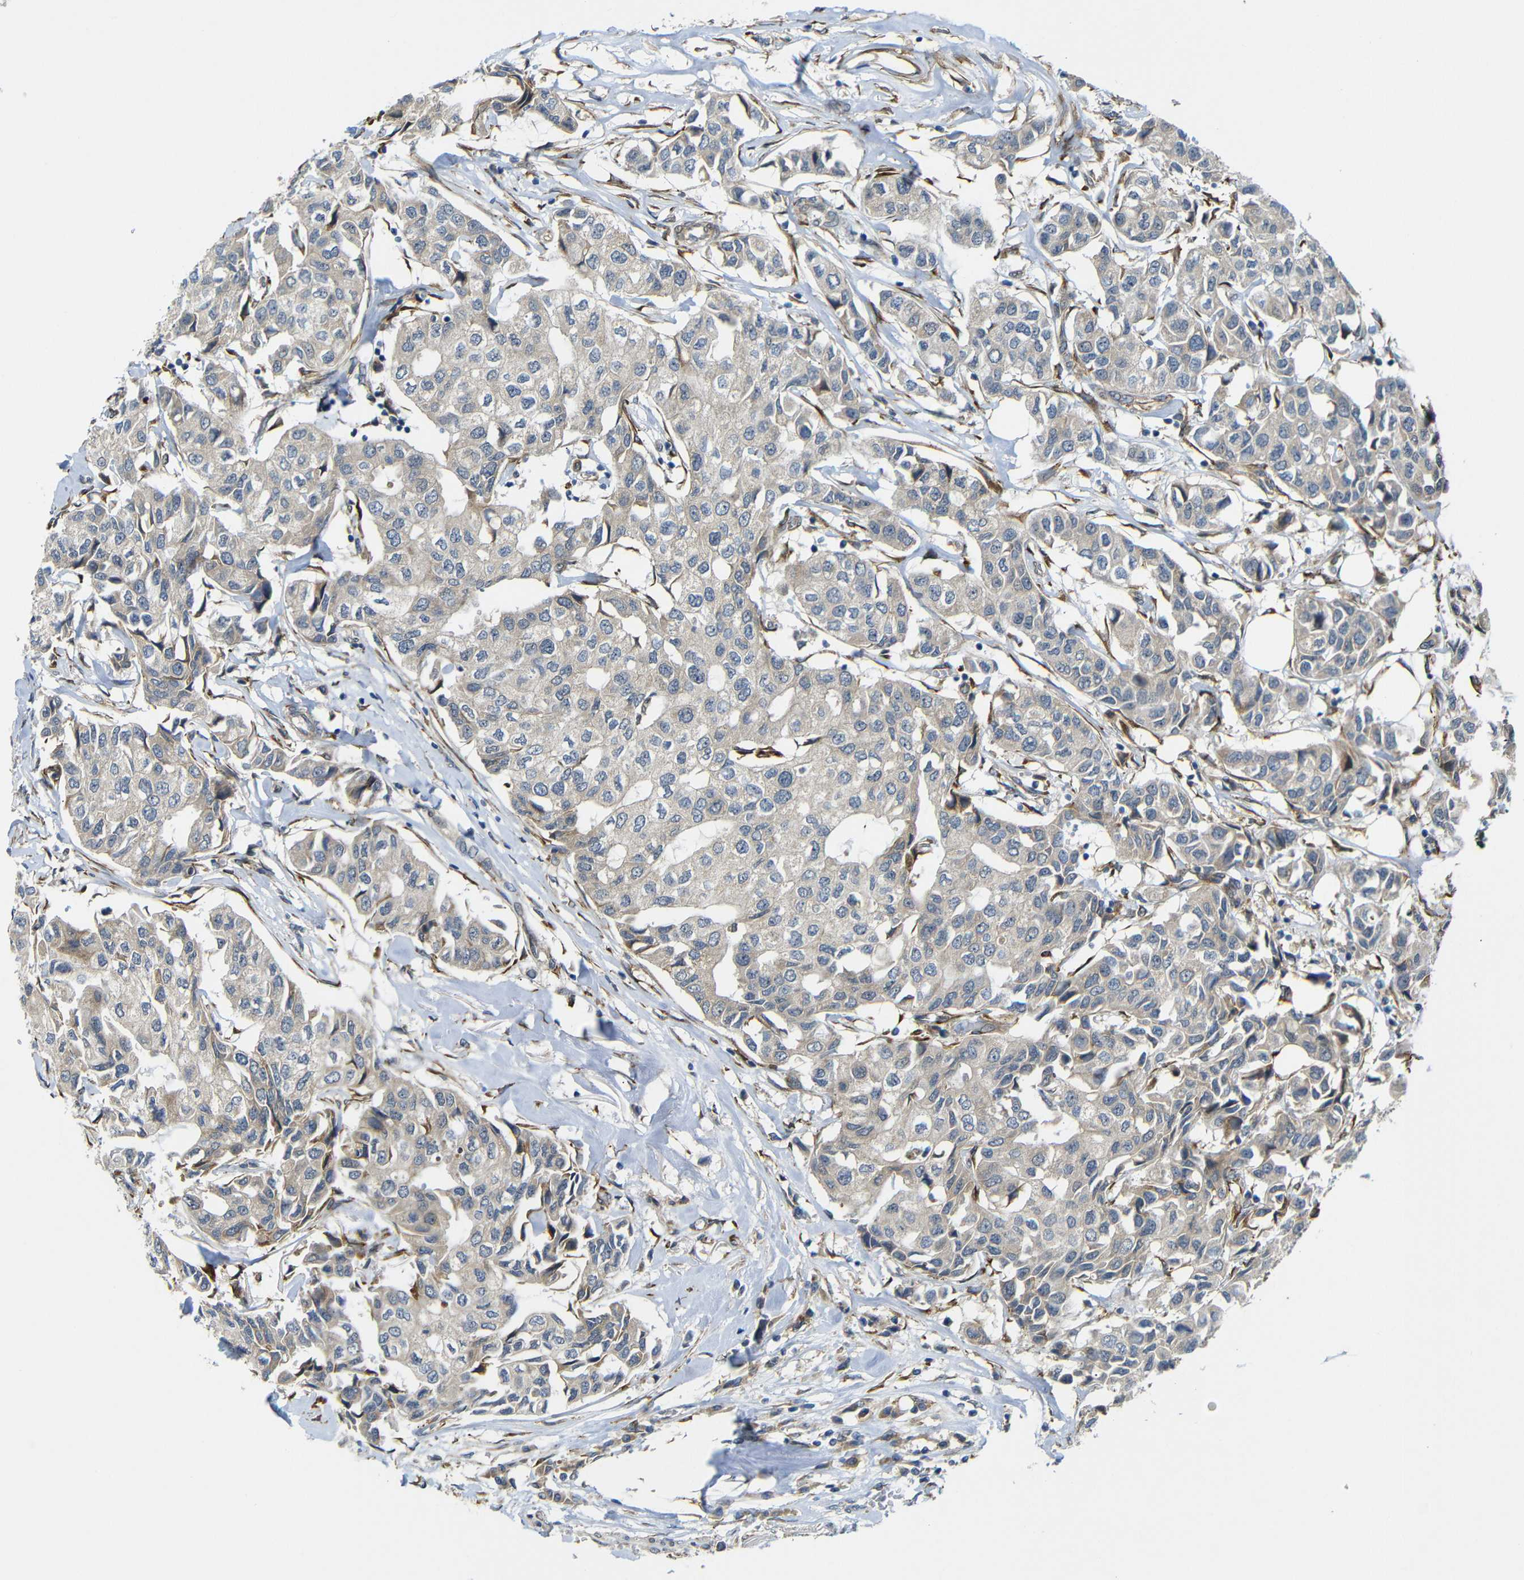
{"staining": {"intensity": "weak", "quantity": ">75%", "location": "cytoplasmic/membranous"}, "tissue": "breast cancer", "cell_type": "Tumor cells", "image_type": "cancer", "snomed": [{"axis": "morphology", "description": "Duct carcinoma"}, {"axis": "topography", "description": "Breast"}], "caption": "Protein expression analysis of breast invasive ductal carcinoma shows weak cytoplasmic/membranous staining in approximately >75% of tumor cells.", "gene": "P3H2", "patient": {"sex": "female", "age": 80}}